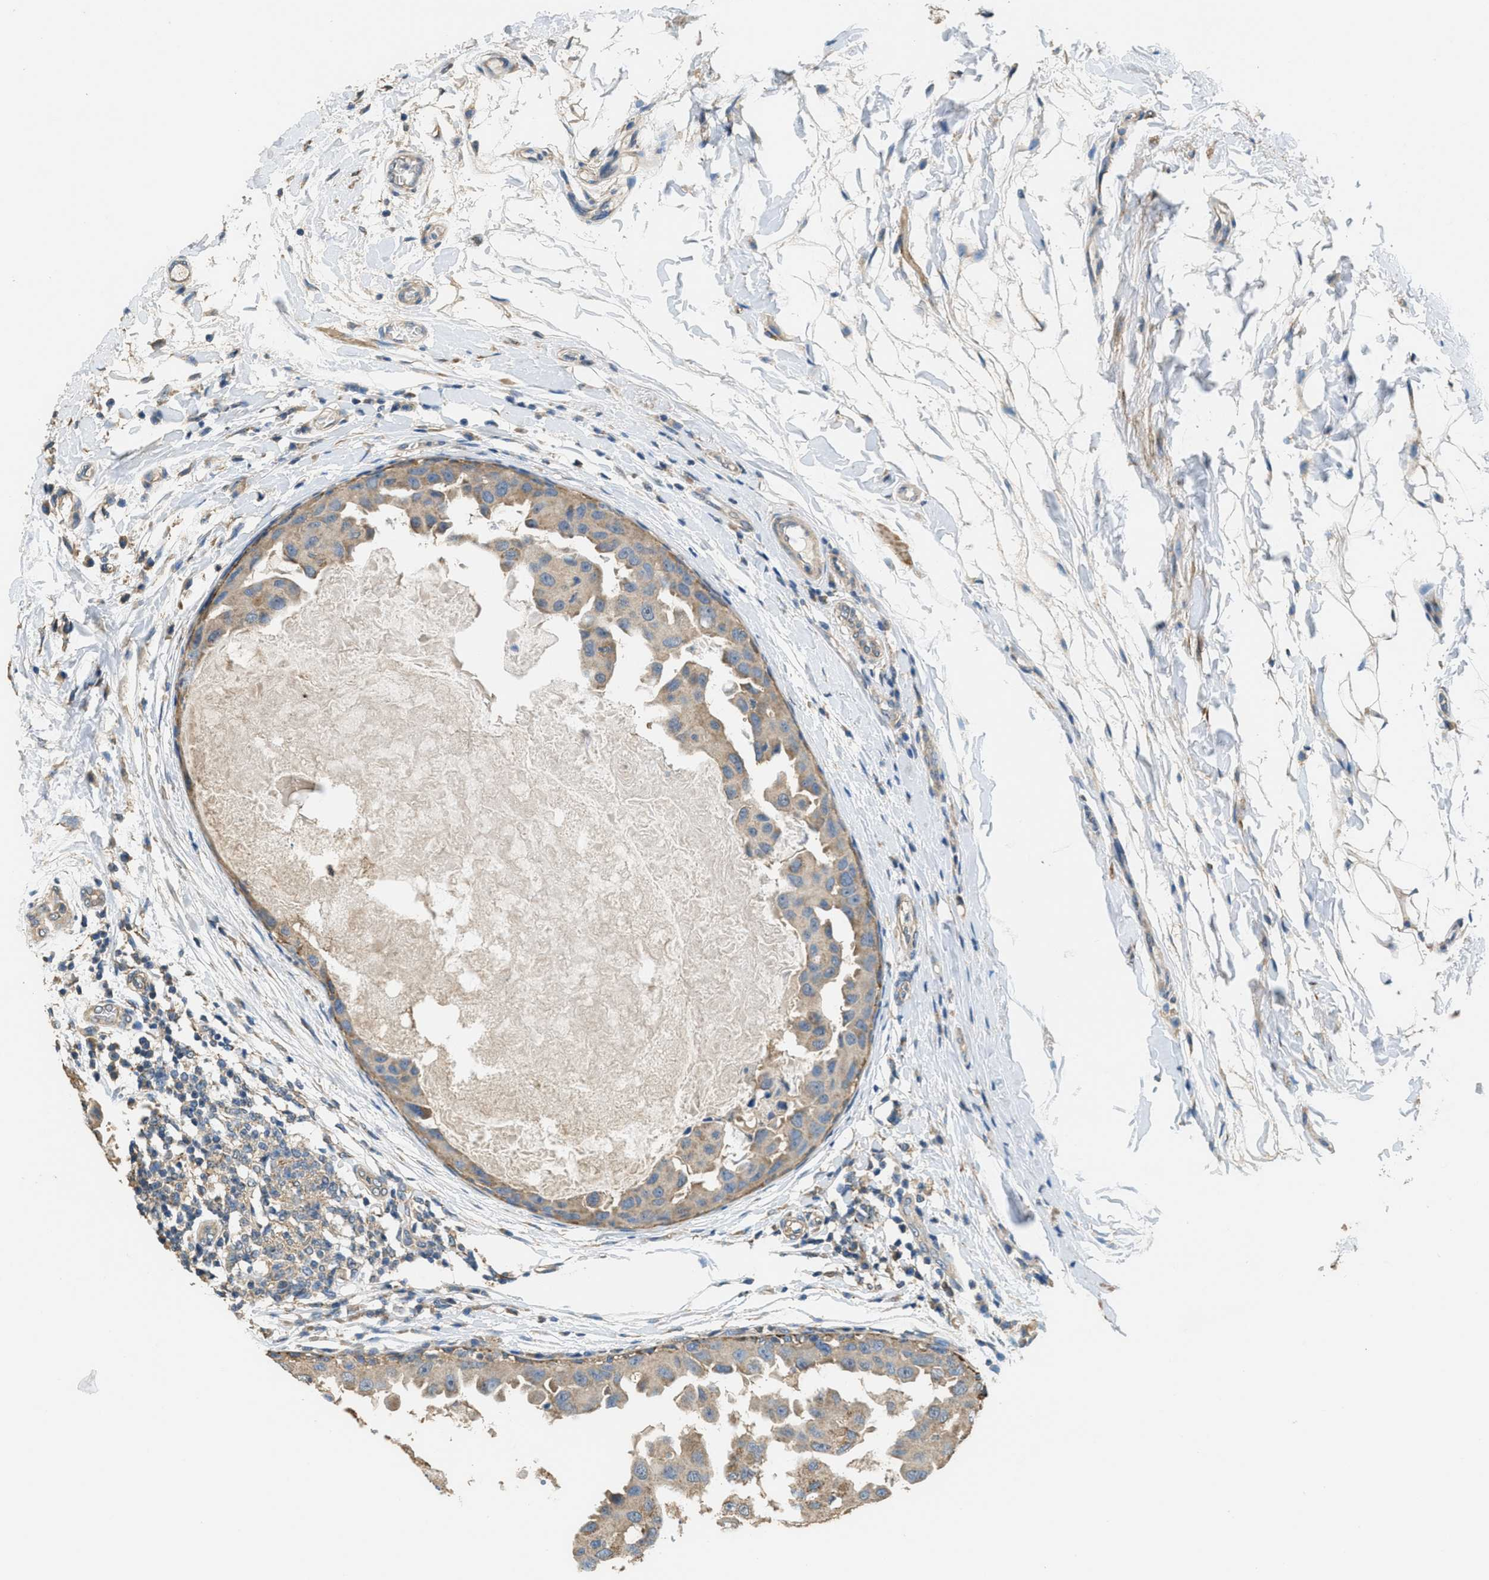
{"staining": {"intensity": "weak", "quantity": "25%-75%", "location": "cytoplasmic/membranous"}, "tissue": "breast cancer", "cell_type": "Tumor cells", "image_type": "cancer", "snomed": [{"axis": "morphology", "description": "Duct carcinoma"}, {"axis": "topography", "description": "Breast"}], "caption": "A photomicrograph of infiltrating ductal carcinoma (breast) stained for a protein shows weak cytoplasmic/membranous brown staining in tumor cells.", "gene": "THBS2", "patient": {"sex": "female", "age": 27}}